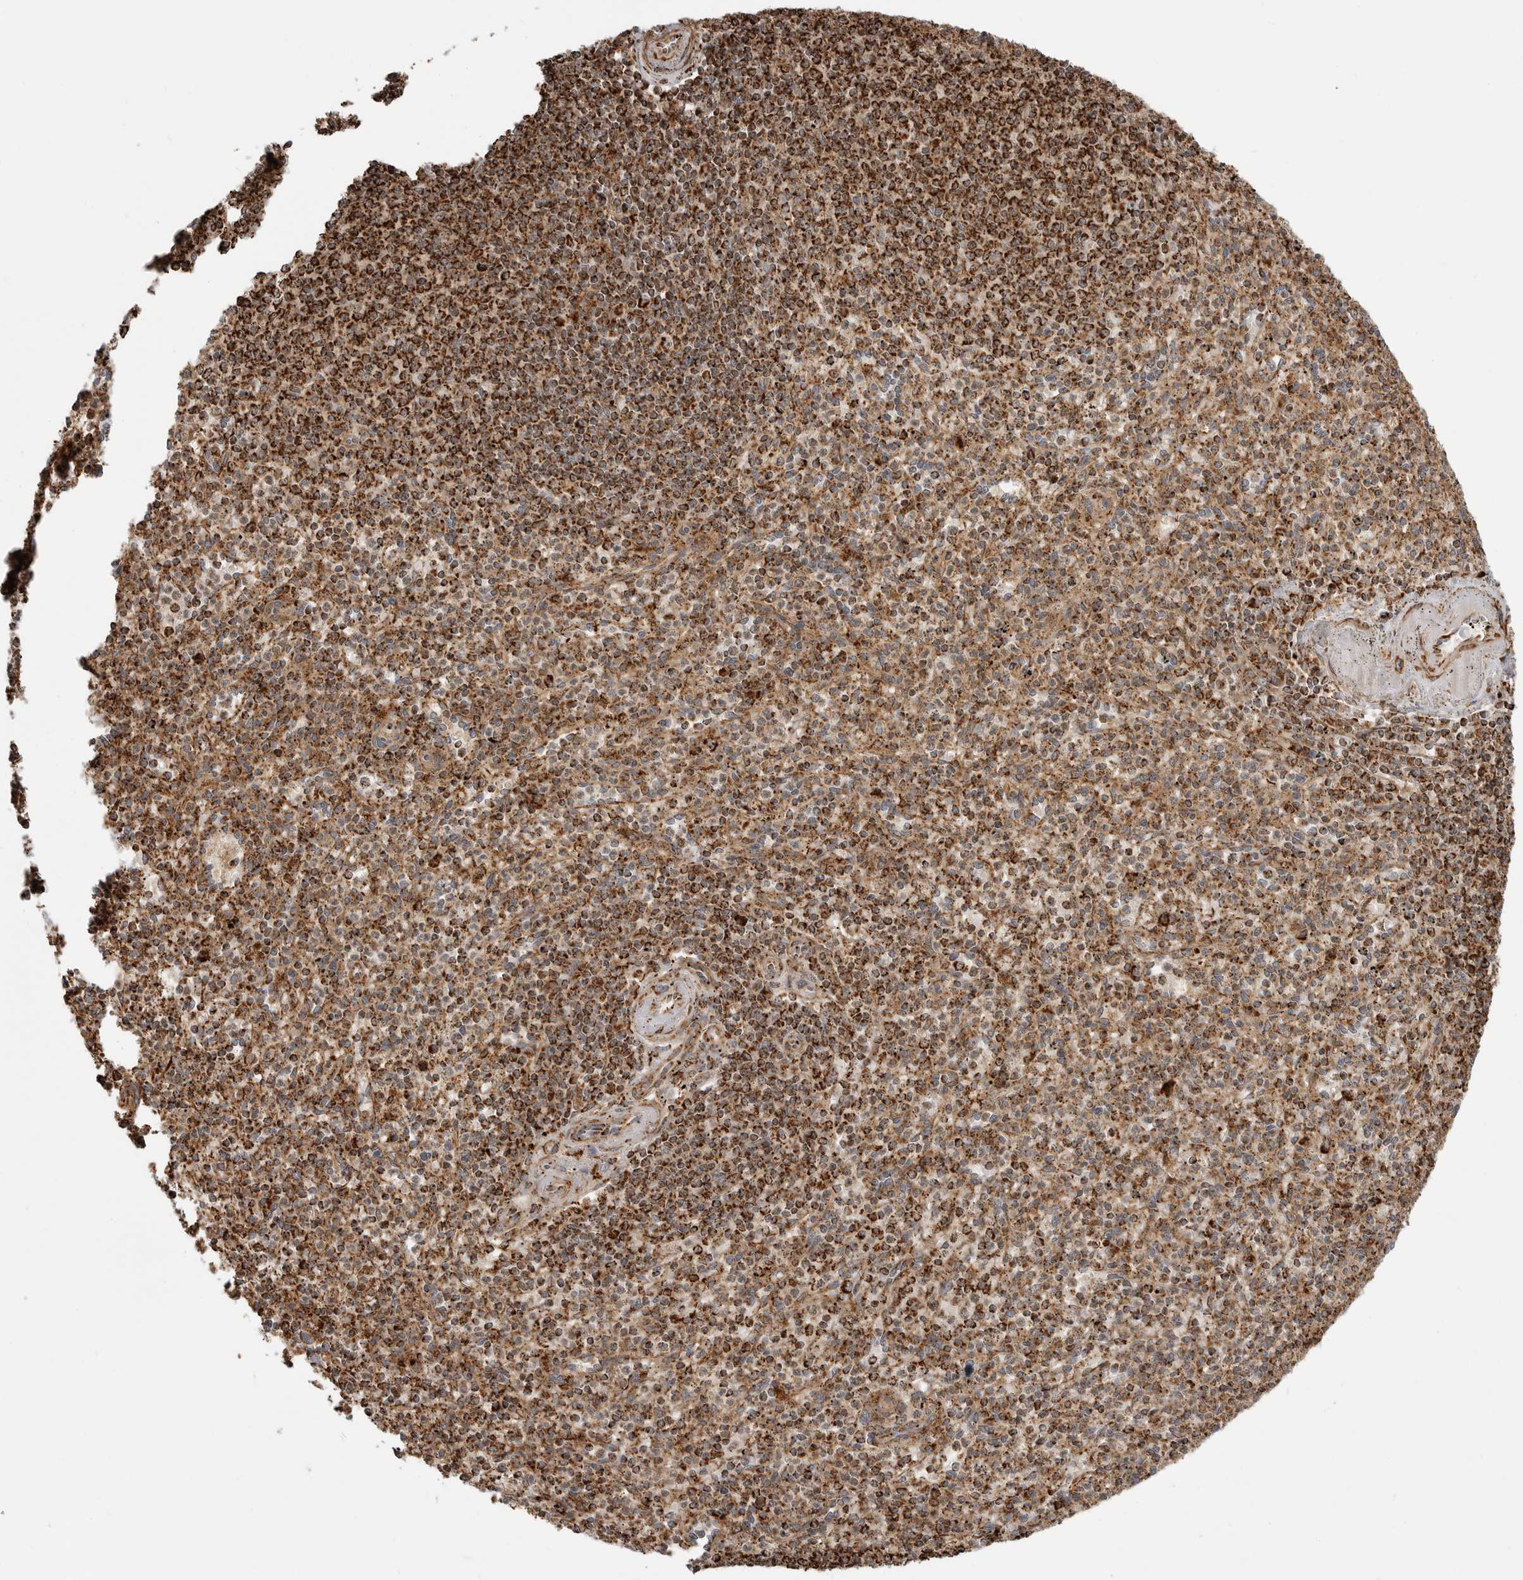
{"staining": {"intensity": "strong", "quantity": "25%-75%", "location": "cytoplasmic/membranous"}, "tissue": "spleen", "cell_type": "Cells in red pulp", "image_type": "normal", "snomed": [{"axis": "morphology", "description": "Normal tissue, NOS"}, {"axis": "topography", "description": "Spleen"}], "caption": "Strong cytoplasmic/membranous staining for a protein is present in approximately 25%-75% of cells in red pulp of normal spleen using immunohistochemistry.", "gene": "BMP2K", "patient": {"sex": "male", "age": 72}}